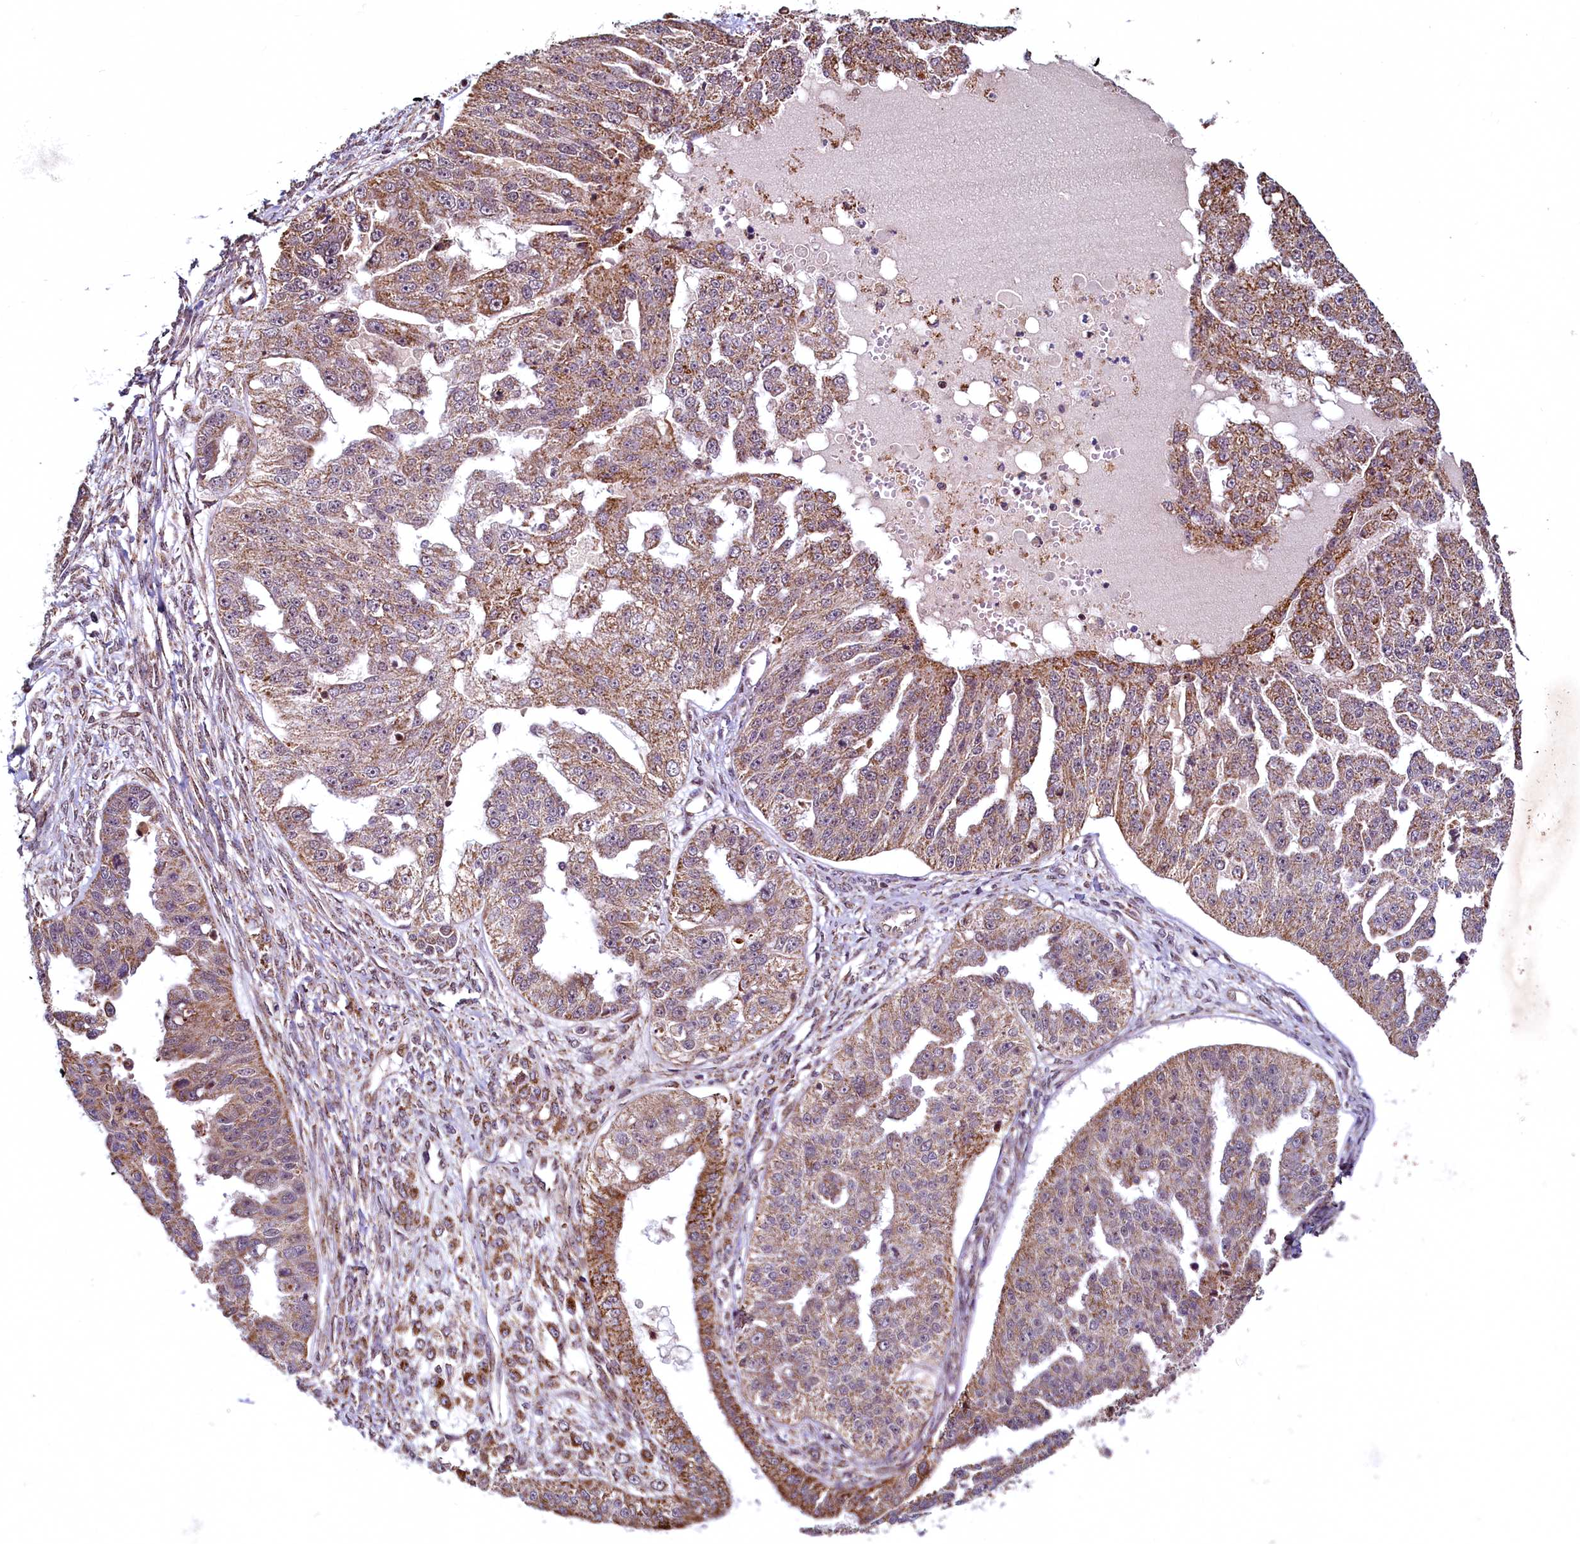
{"staining": {"intensity": "moderate", "quantity": "25%-75%", "location": "cytoplasmic/membranous"}, "tissue": "ovarian cancer", "cell_type": "Tumor cells", "image_type": "cancer", "snomed": [{"axis": "morphology", "description": "Cystadenocarcinoma, serous, NOS"}, {"axis": "topography", "description": "Ovary"}], "caption": "Approximately 25%-75% of tumor cells in human serous cystadenocarcinoma (ovarian) display moderate cytoplasmic/membranous protein staining as visualized by brown immunohistochemical staining.", "gene": "ZNF577", "patient": {"sex": "female", "age": 58}}